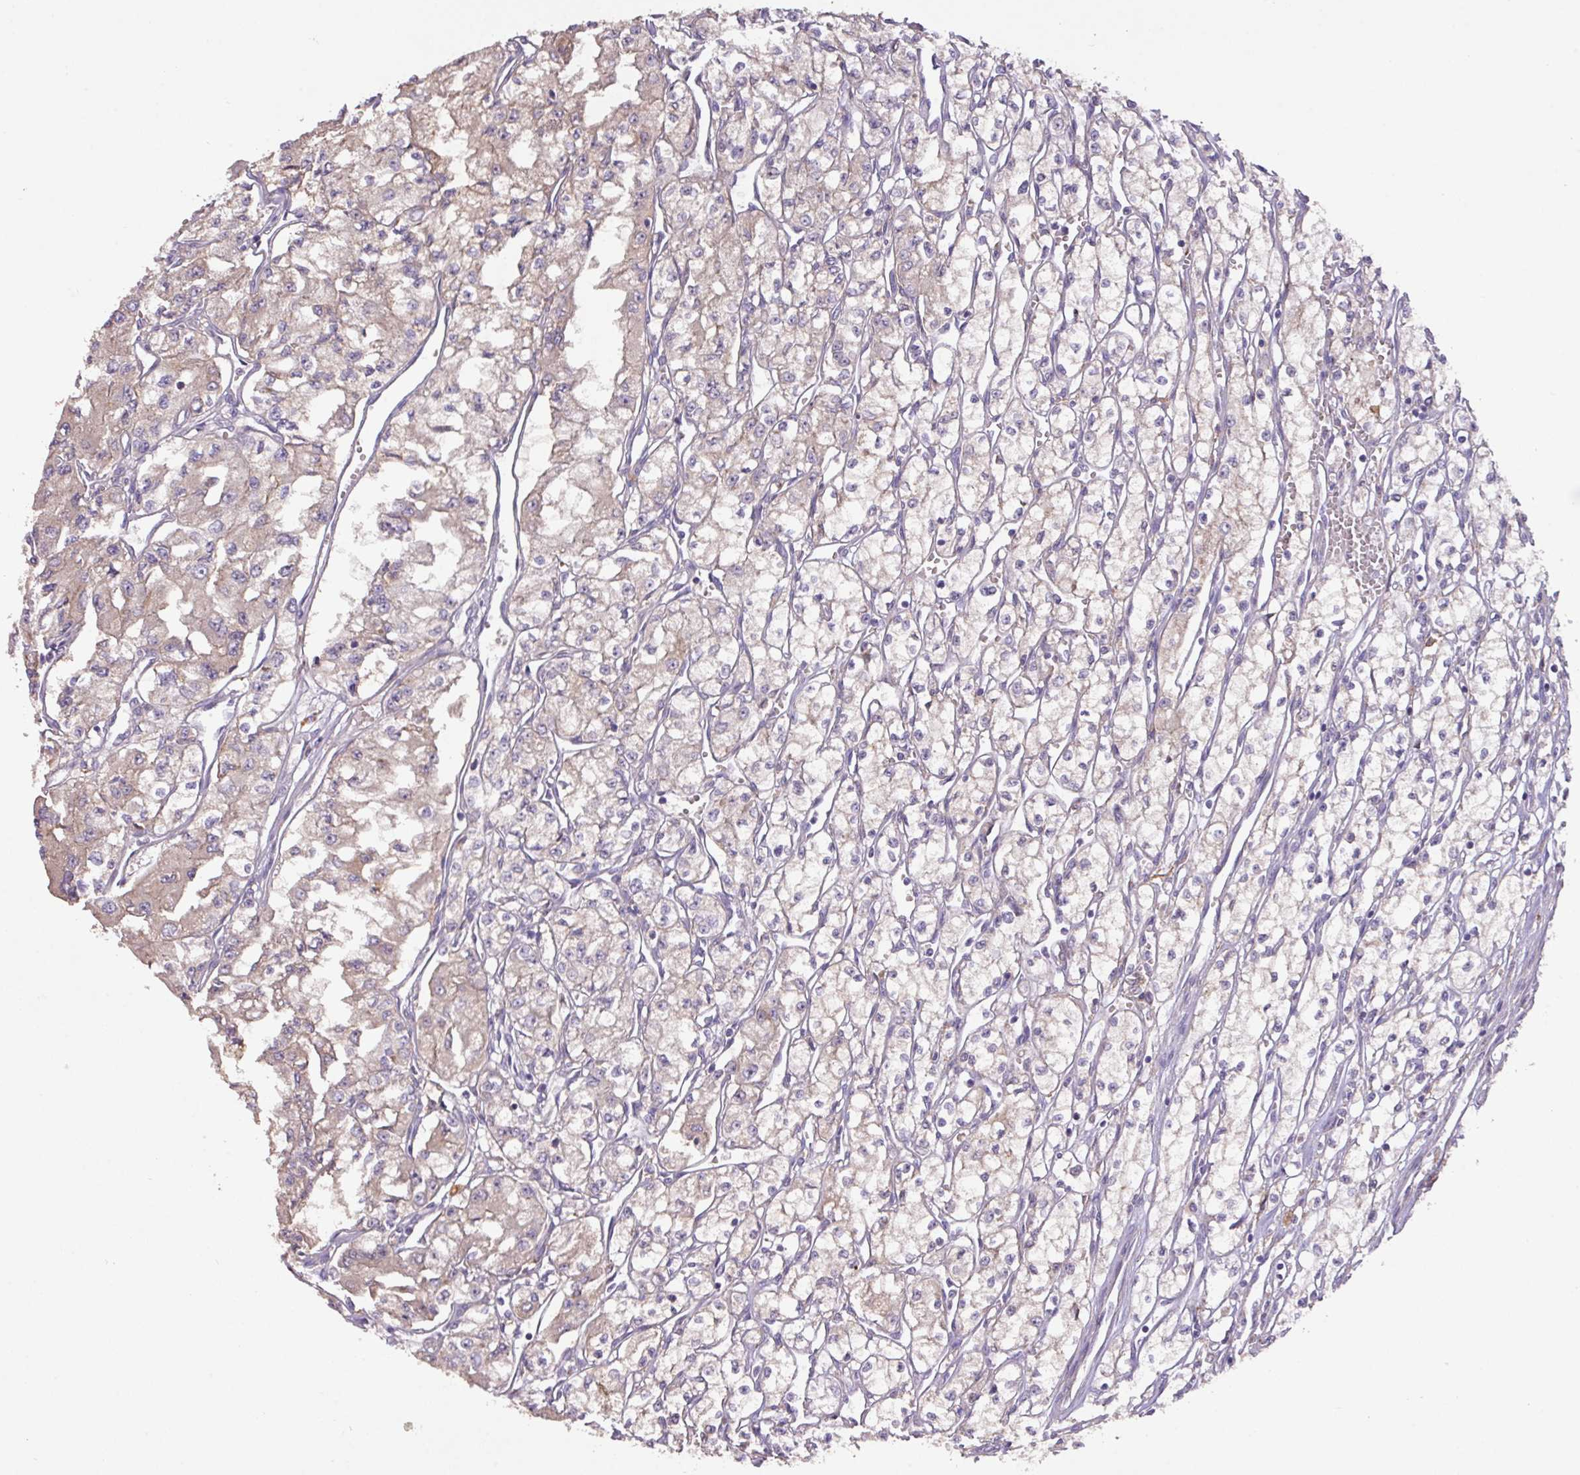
{"staining": {"intensity": "weak", "quantity": "25%-75%", "location": "cytoplasmic/membranous"}, "tissue": "renal cancer", "cell_type": "Tumor cells", "image_type": "cancer", "snomed": [{"axis": "morphology", "description": "Adenocarcinoma, NOS"}, {"axis": "topography", "description": "Kidney"}], "caption": "Renal cancer (adenocarcinoma) stained with immunohistochemistry exhibits weak cytoplasmic/membranous expression in approximately 25%-75% of tumor cells.", "gene": "PRADC1", "patient": {"sex": "male", "age": 59}}